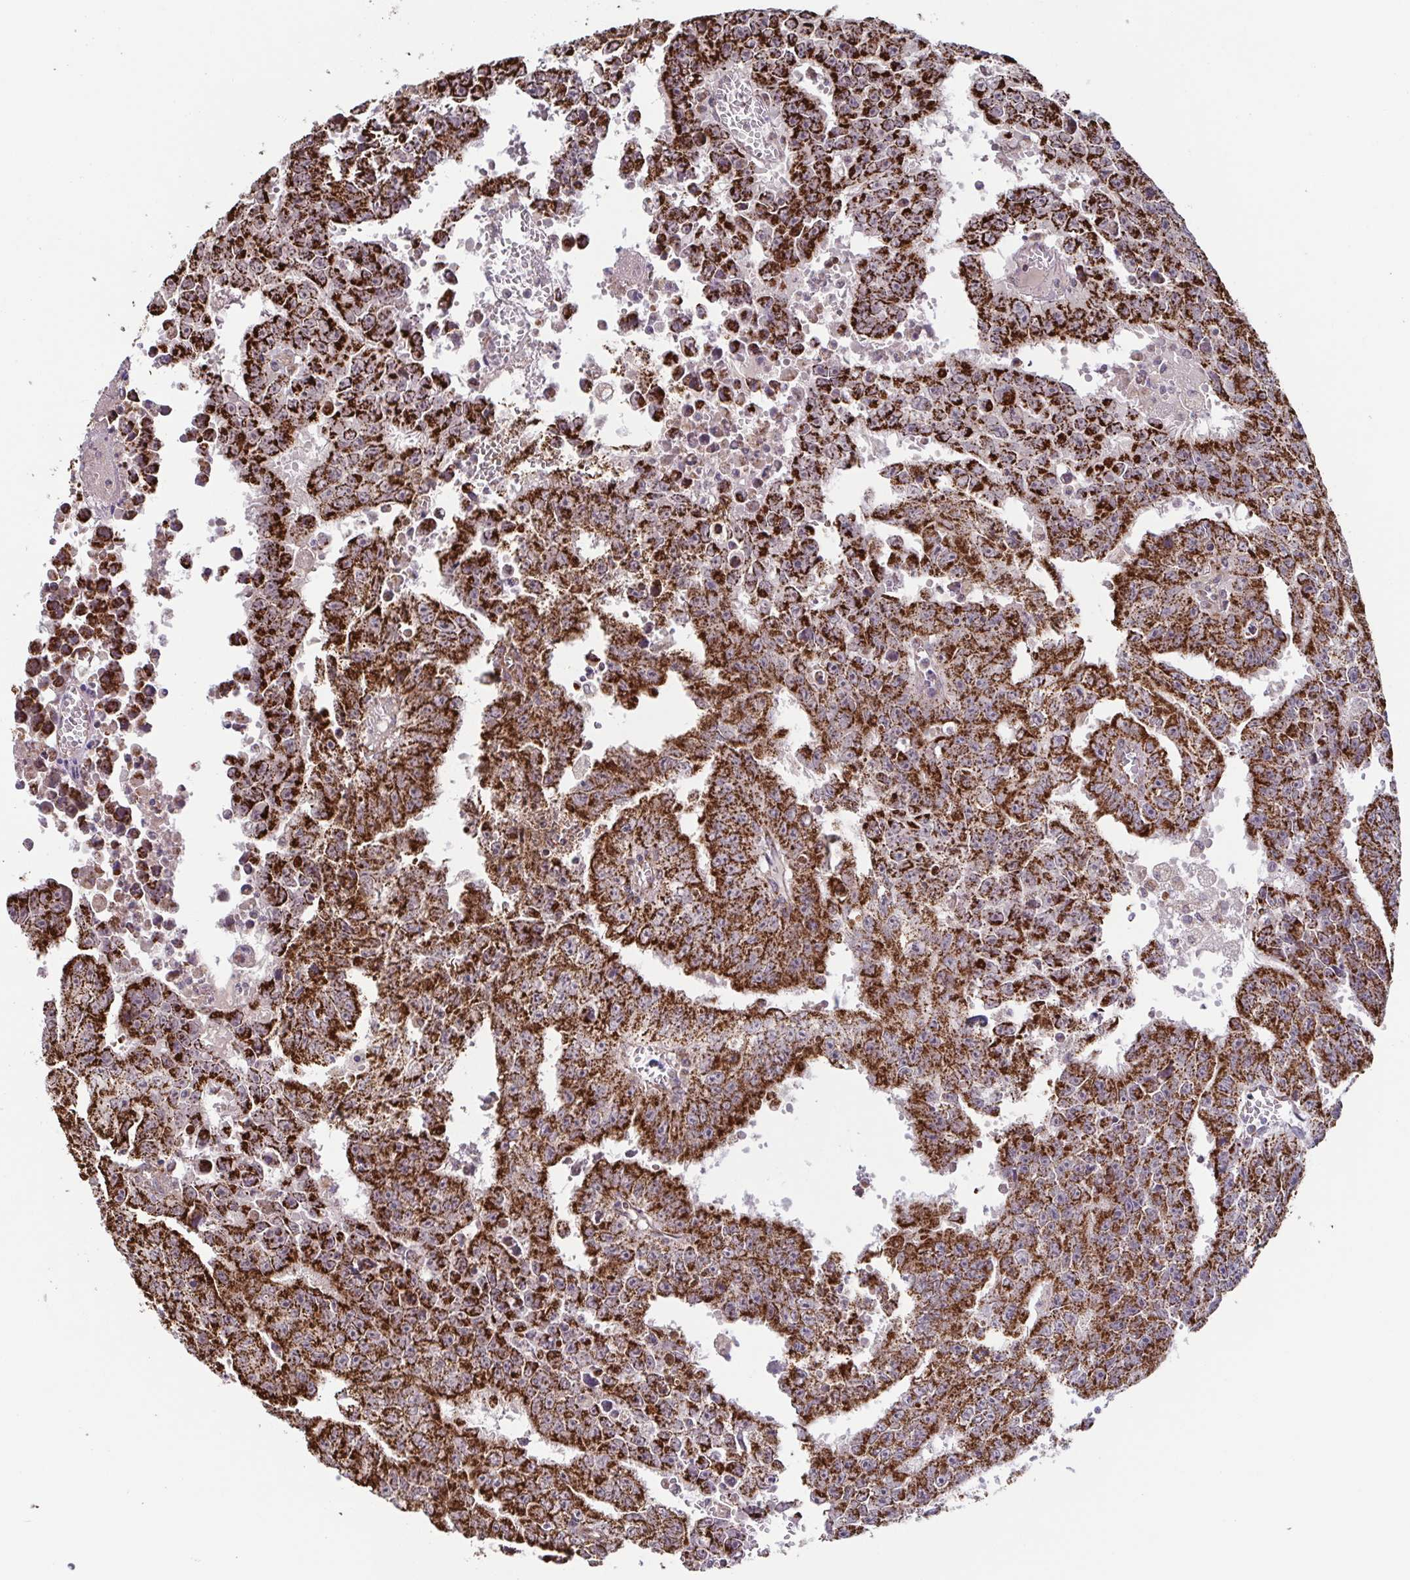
{"staining": {"intensity": "strong", "quantity": ">75%", "location": "cytoplasmic/membranous"}, "tissue": "testis cancer", "cell_type": "Tumor cells", "image_type": "cancer", "snomed": [{"axis": "morphology", "description": "Carcinoma, Embryonal, NOS"}, {"axis": "morphology", "description": "Teratoma, malignant, NOS"}, {"axis": "topography", "description": "Testis"}], "caption": "Immunohistochemistry (IHC) (DAB) staining of testis cancer (teratoma (malignant)) shows strong cytoplasmic/membranous protein expression in approximately >75% of tumor cells.", "gene": "DIP2B", "patient": {"sex": "male", "age": 24}}